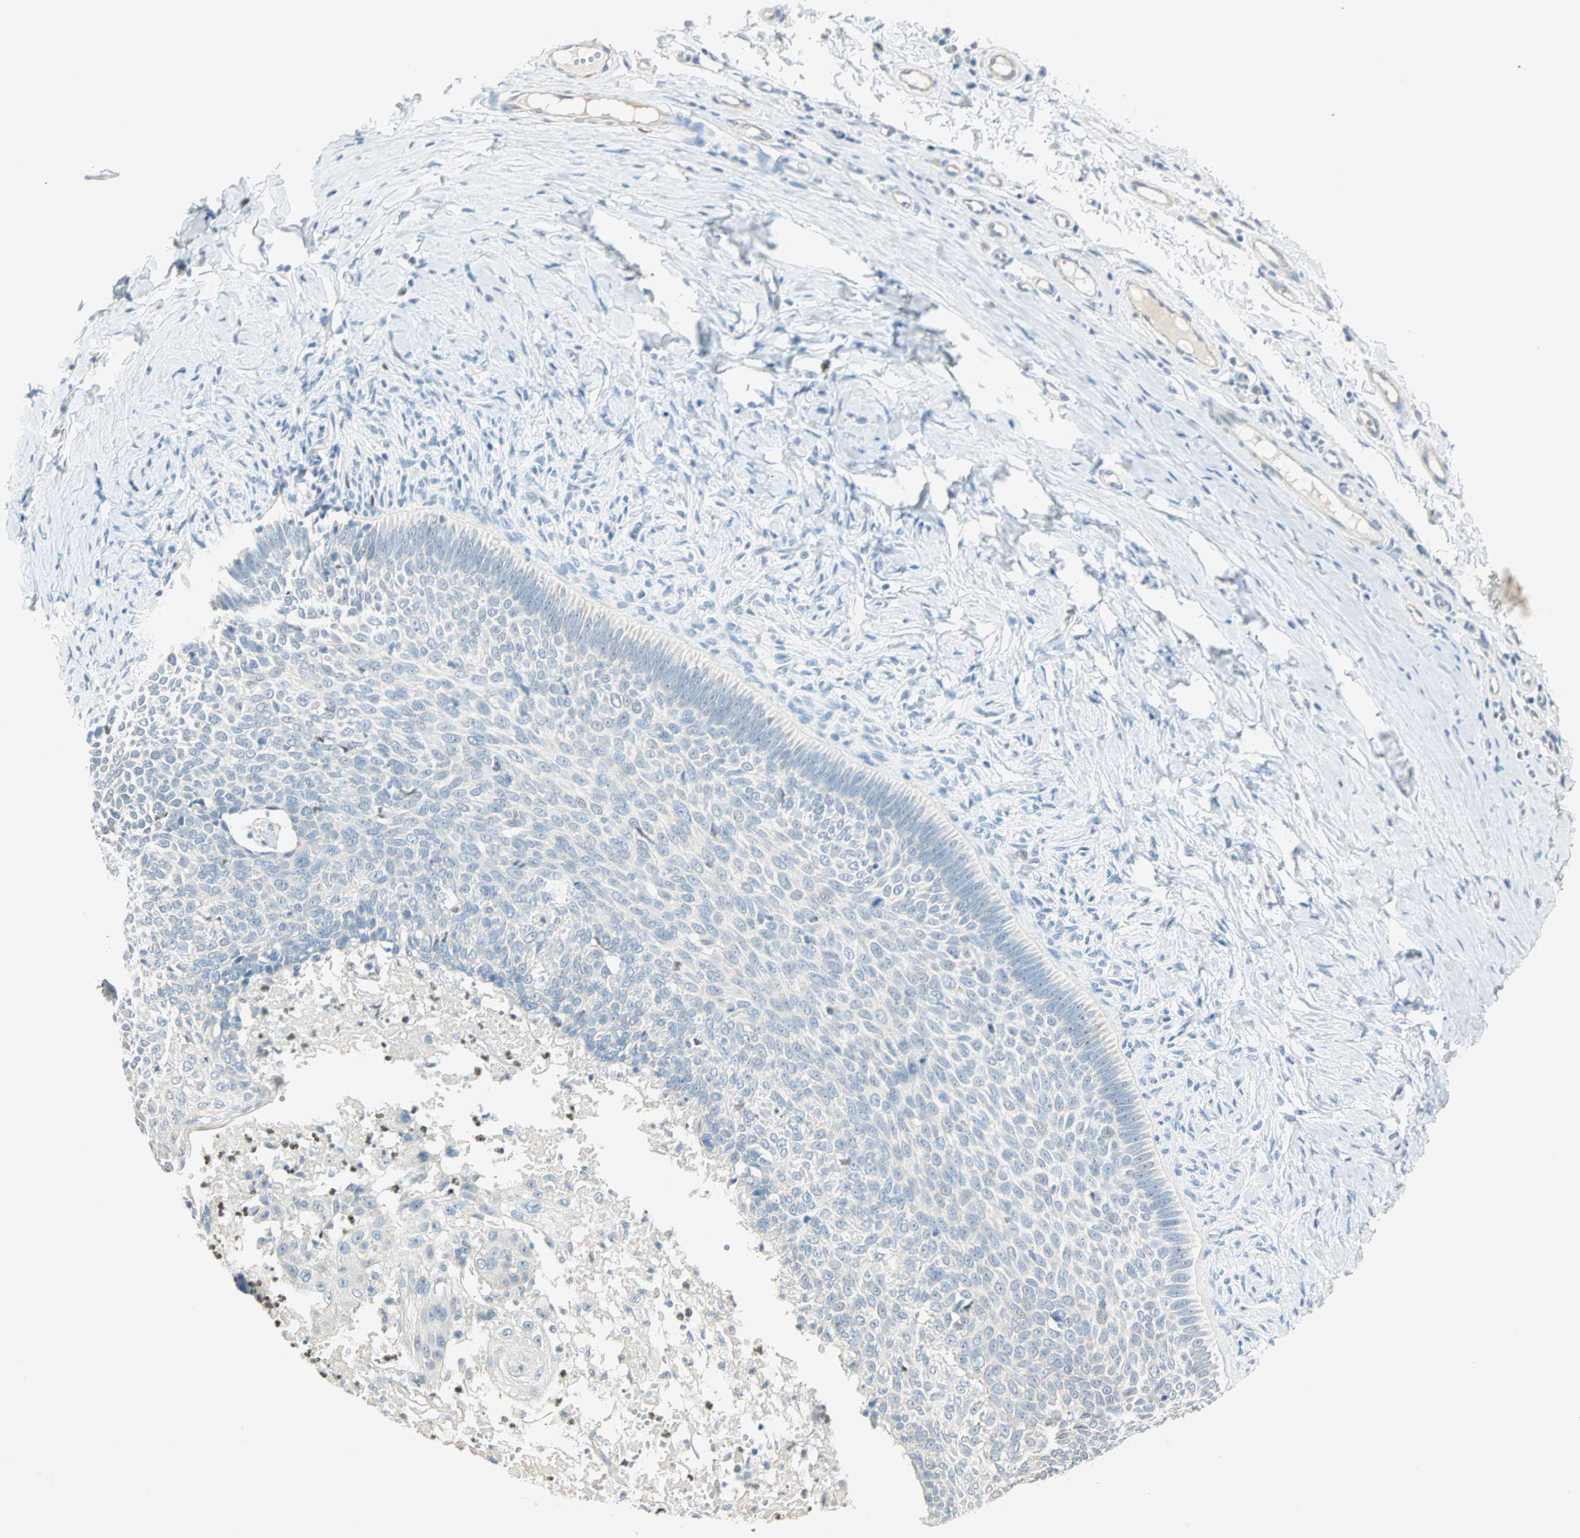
{"staining": {"intensity": "negative", "quantity": "none", "location": "none"}, "tissue": "skin cancer", "cell_type": "Tumor cells", "image_type": "cancer", "snomed": [{"axis": "morphology", "description": "Normal tissue, NOS"}, {"axis": "morphology", "description": "Basal cell carcinoma"}, {"axis": "topography", "description": "Skin"}], "caption": "Tumor cells are negative for brown protein staining in basal cell carcinoma (skin).", "gene": "MLLT10", "patient": {"sex": "male", "age": 87}}